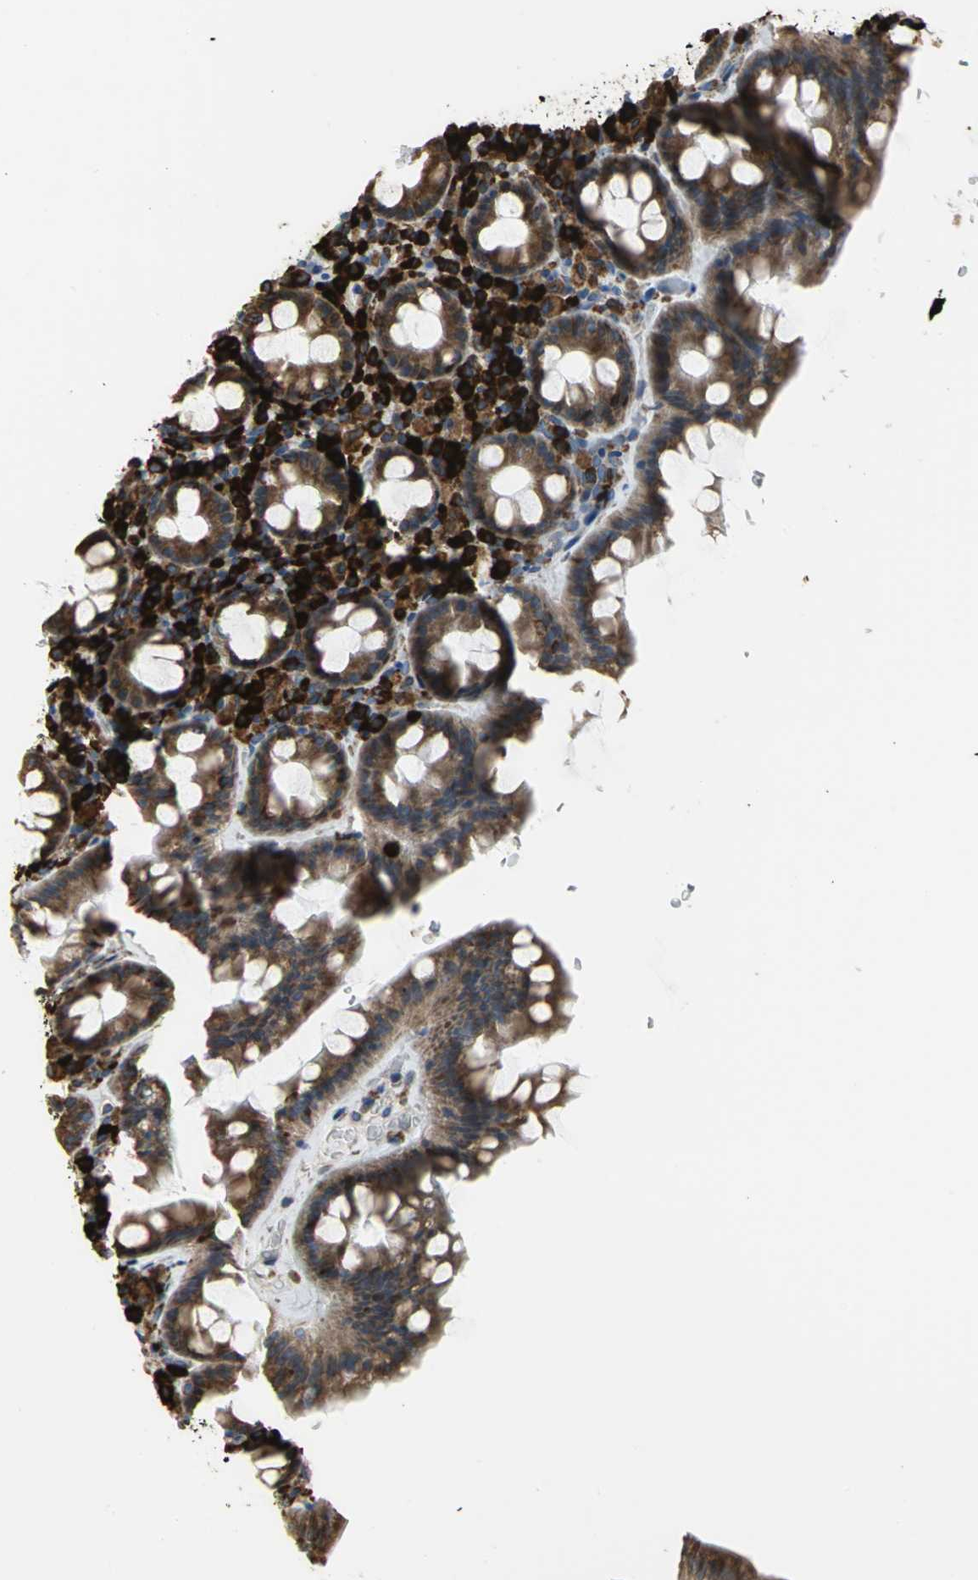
{"staining": {"intensity": "strong", "quantity": "25%-75%", "location": "cytoplasmic/membranous"}, "tissue": "rectum", "cell_type": "Glandular cells", "image_type": "normal", "snomed": [{"axis": "morphology", "description": "Normal tissue, NOS"}, {"axis": "topography", "description": "Rectum"}], "caption": "About 25%-75% of glandular cells in benign rectum demonstrate strong cytoplasmic/membranous protein staining as visualized by brown immunohistochemical staining.", "gene": "SDF2L1", "patient": {"sex": "male", "age": 92}}